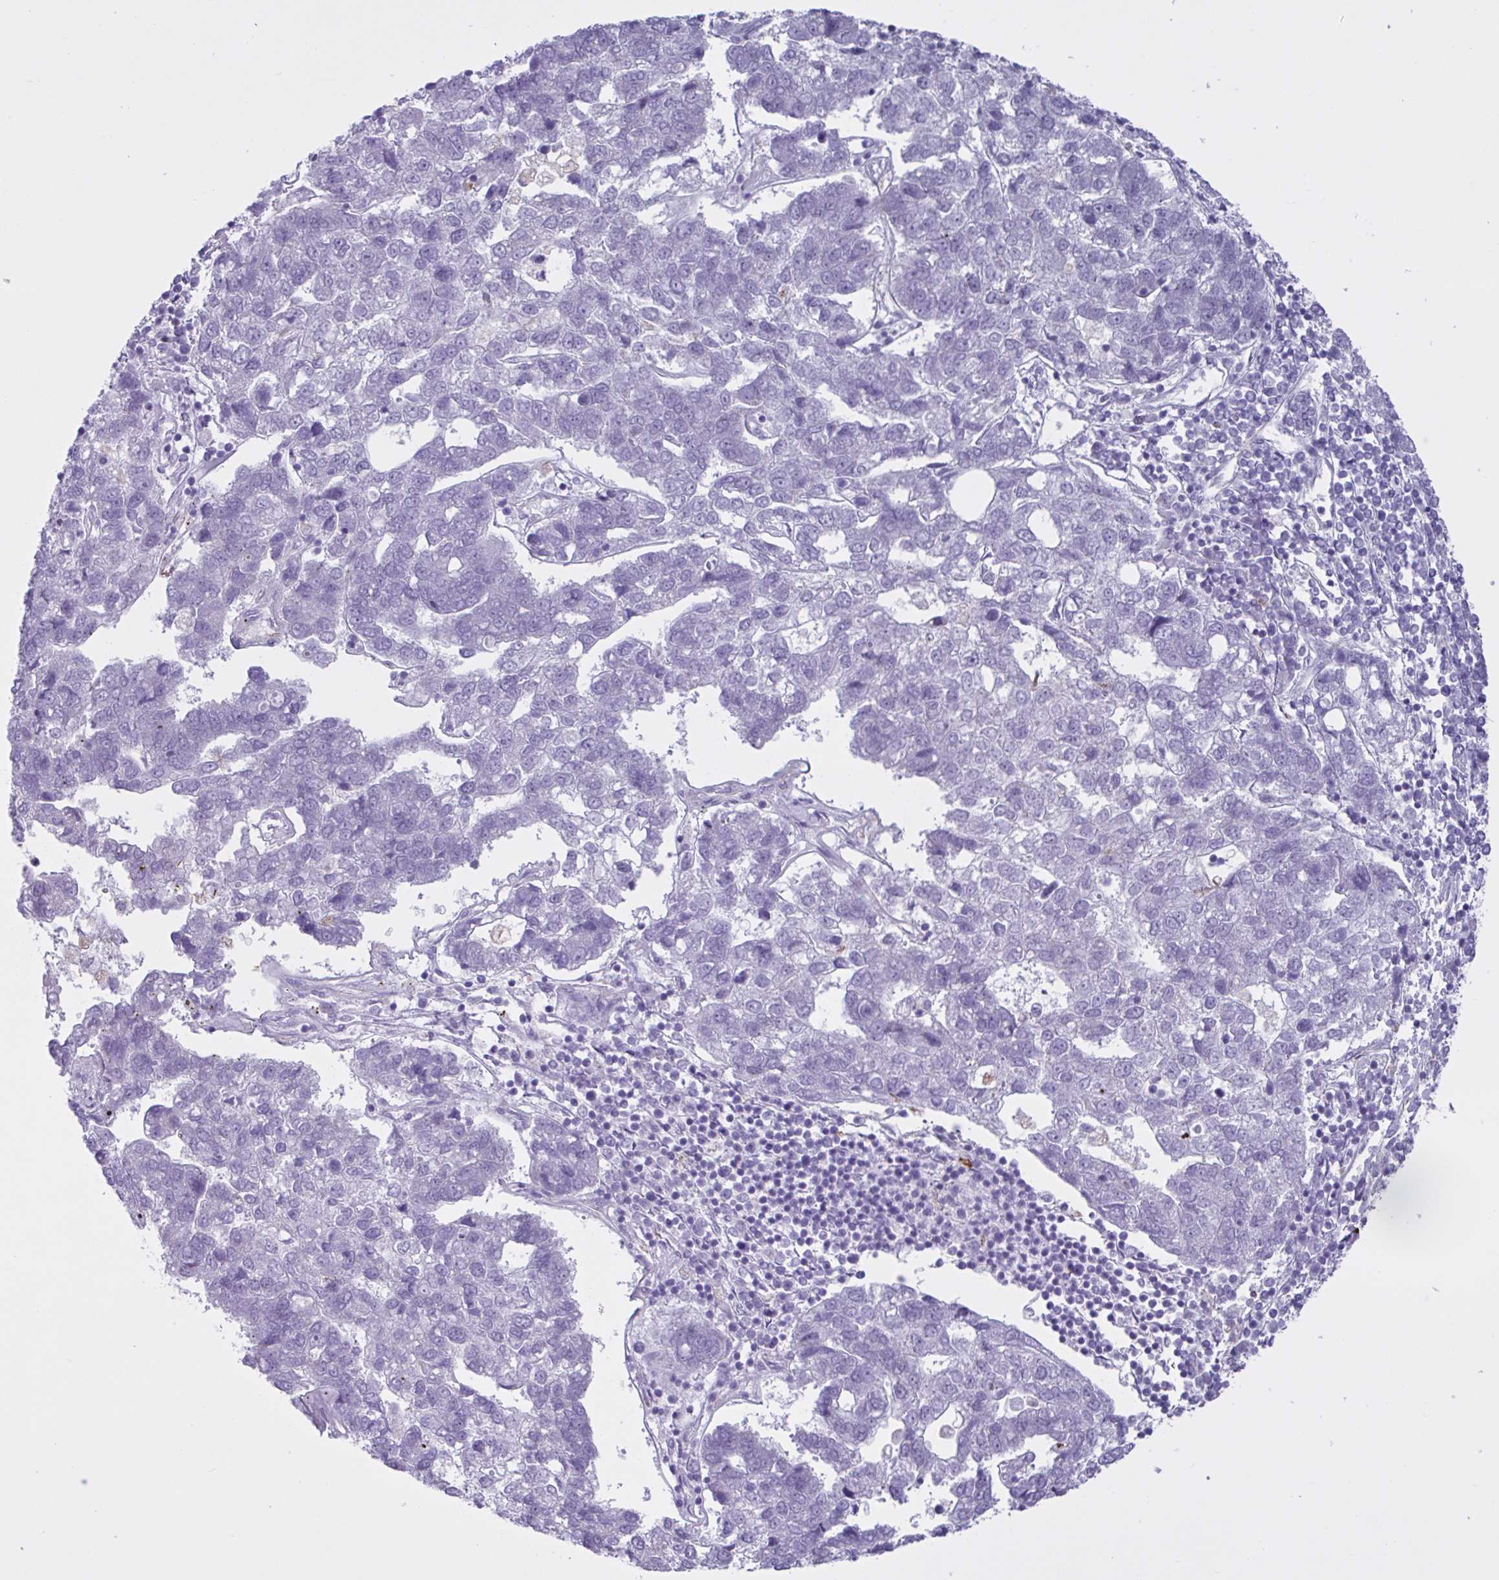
{"staining": {"intensity": "negative", "quantity": "none", "location": "none"}, "tissue": "pancreatic cancer", "cell_type": "Tumor cells", "image_type": "cancer", "snomed": [{"axis": "morphology", "description": "Adenocarcinoma, NOS"}, {"axis": "topography", "description": "Pancreas"}], "caption": "Adenocarcinoma (pancreatic) was stained to show a protein in brown. There is no significant staining in tumor cells.", "gene": "TMEM86B", "patient": {"sex": "female", "age": 61}}